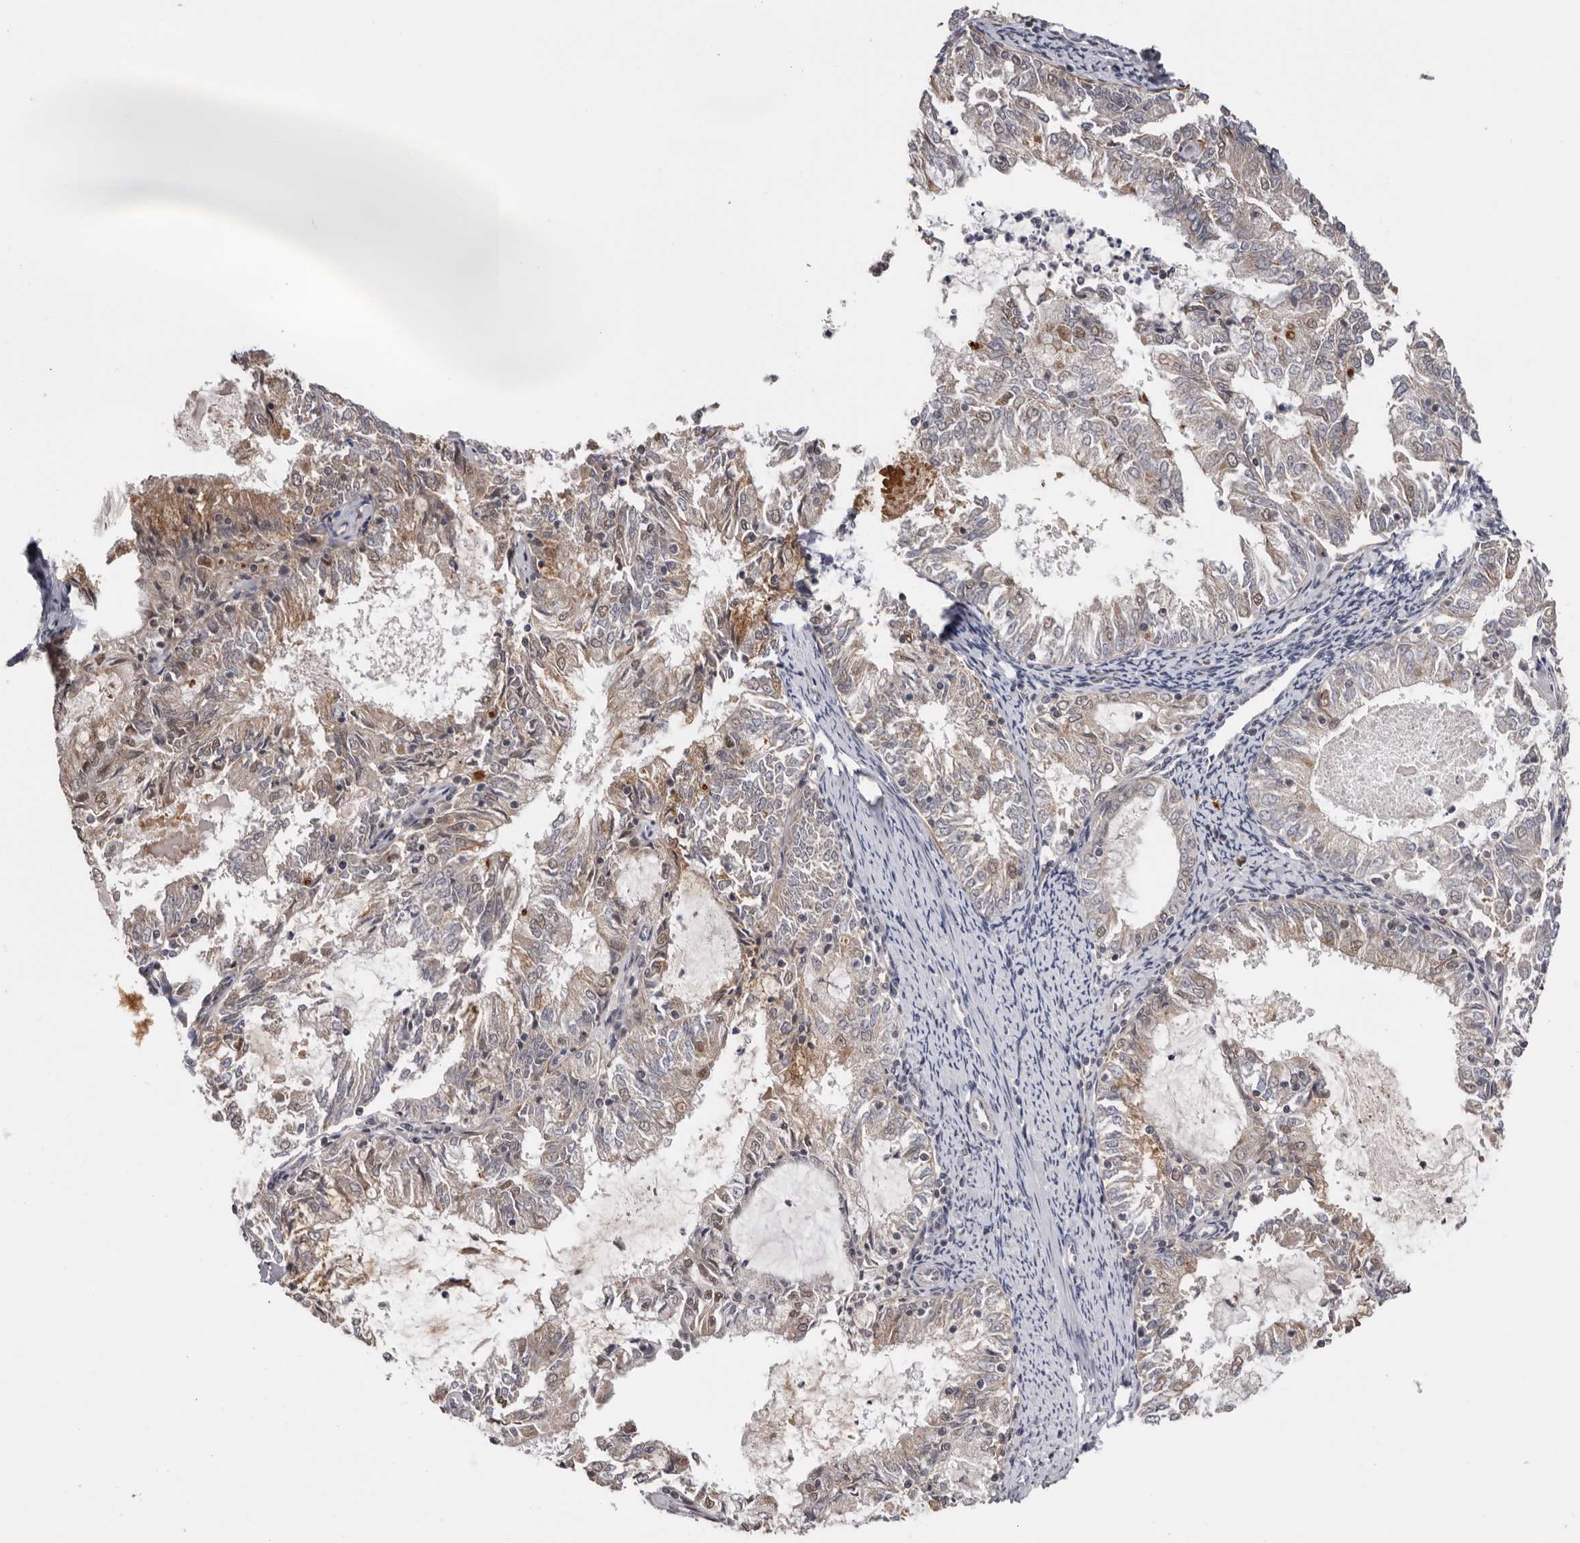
{"staining": {"intensity": "moderate", "quantity": "<25%", "location": "cytoplasmic/membranous,nuclear"}, "tissue": "endometrial cancer", "cell_type": "Tumor cells", "image_type": "cancer", "snomed": [{"axis": "morphology", "description": "Adenocarcinoma, NOS"}, {"axis": "topography", "description": "Endometrium"}], "caption": "This histopathology image shows immunohistochemistry (IHC) staining of human endometrial cancer, with low moderate cytoplasmic/membranous and nuclear expression in approximately <25% of tumor cells.", "gene": "MOGAT2", "patient": {"sex": "female", "age": 57}}